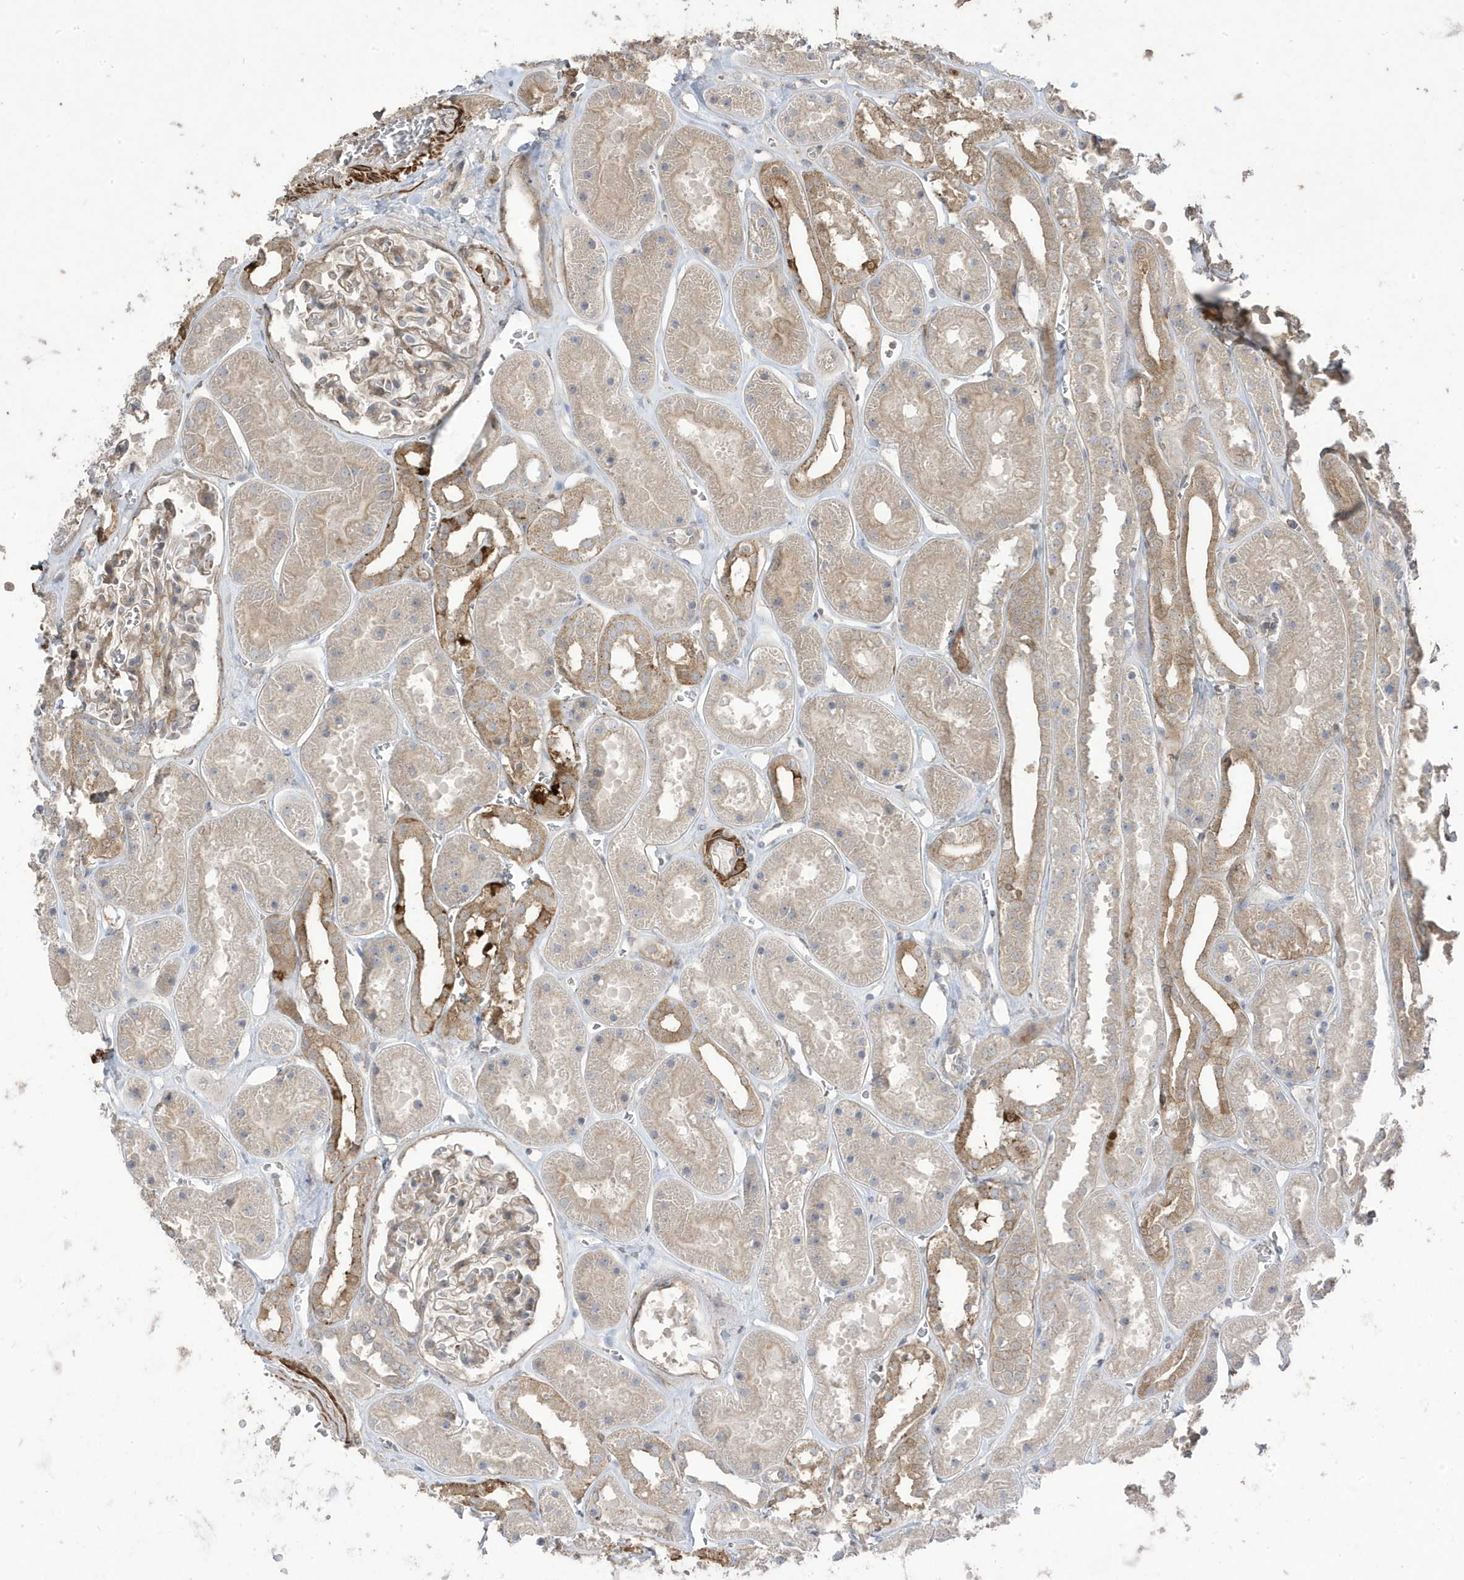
{"staining": {"intensity": "weak", "quantity": "25%-75%", "location": "cytoplasmic/membranous"}, "tissue": "kidney", "cell_type": "Cells in glomeruli", "image_type": "normal", "snomed": [{"axis": "morphology", "description": "Normal tissue, NOS"}, {"axis": "topography", "description": "Kidney"}], "caption": "Immunohistochemical staining of benign human kidney exhibits 25%-75% levels of weak cytoplasmic/membranous protein positivity in approximately 25%-75% of cells in glomeruli.", "gene": "CETN3", "patient": {"sex": "female", "age": 41}}